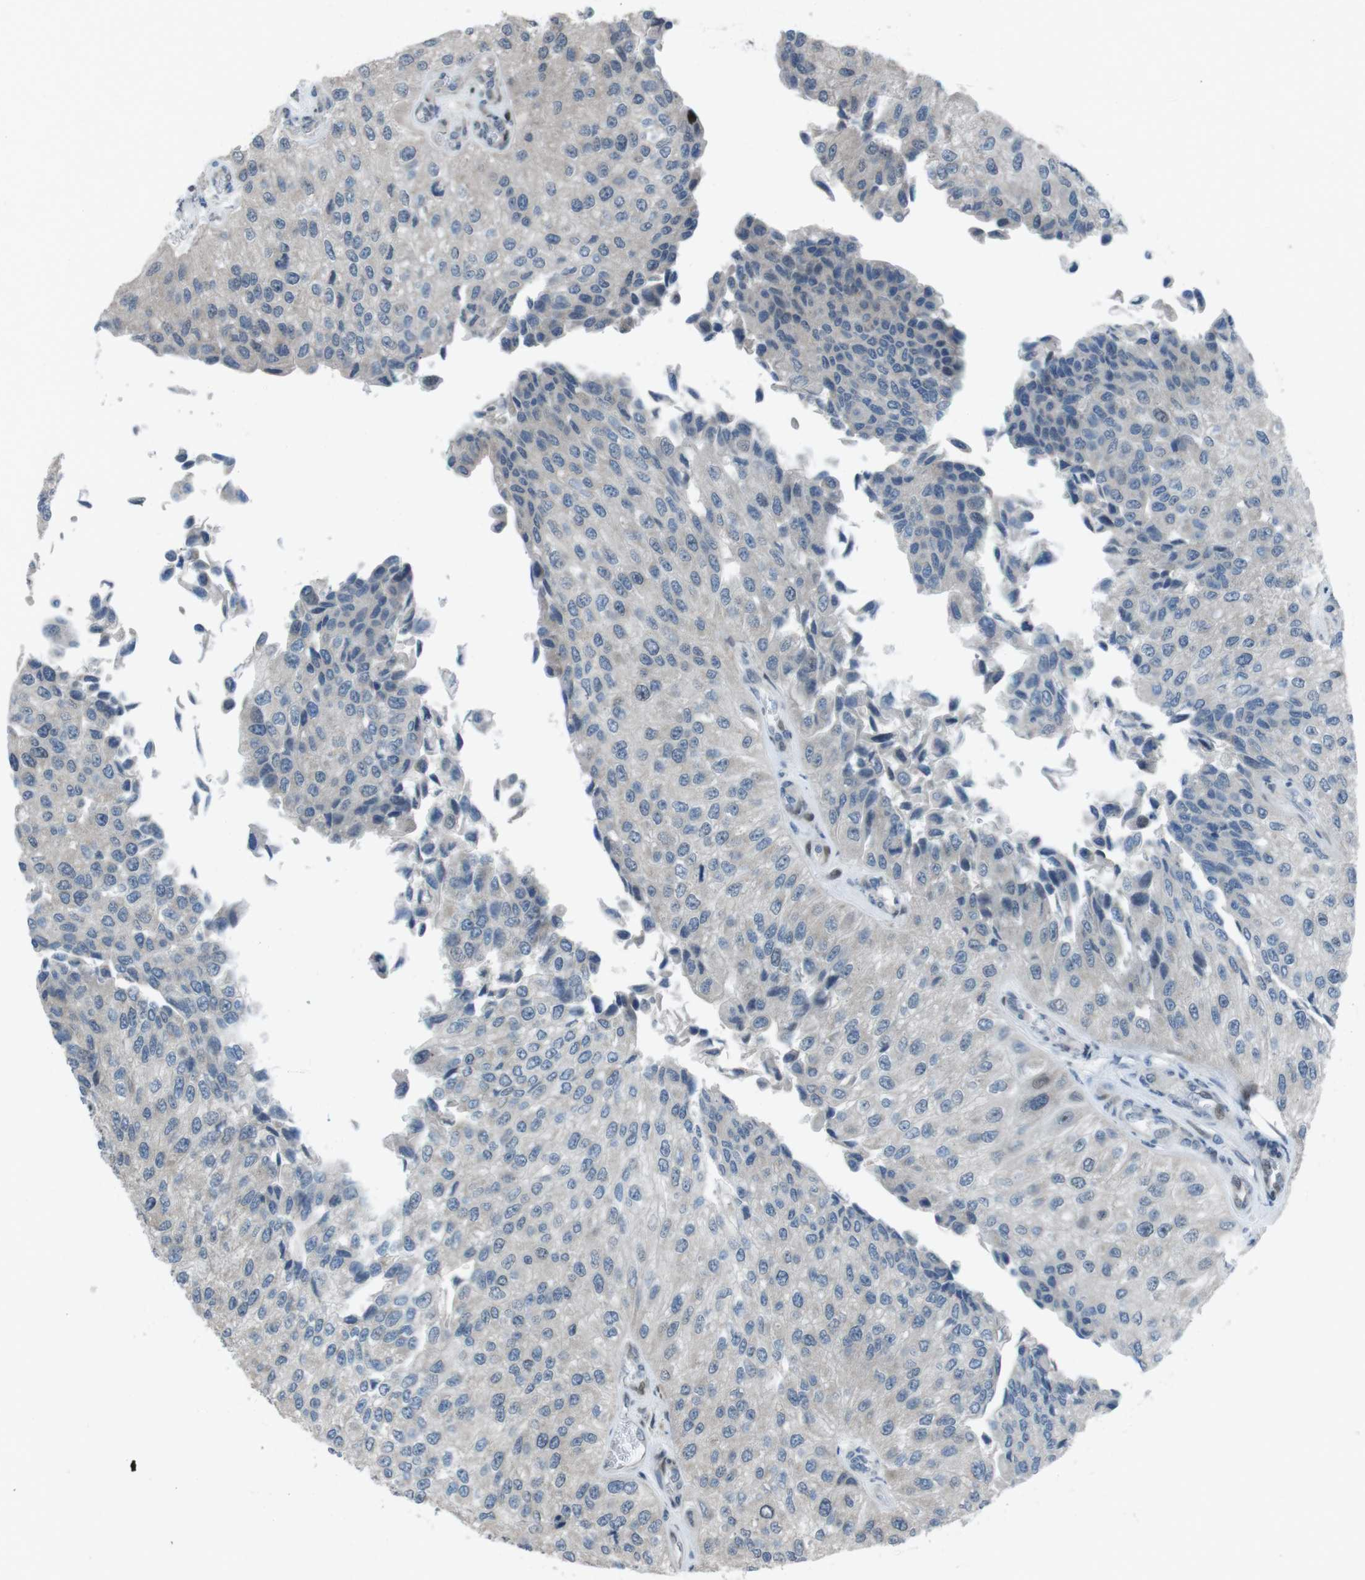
{"staining": {"intensity": "negative", "quantity": "none", "location": "none"}, "tissue": "urothelial cancer", "cell_type": "Tumor cells", "image_type": "cancer", "snomed": [{"axis": "morphology", "description": "Urothelial carcinoma, High grade"}, {"axis": "topography", "description": "Kidney"}, {"axis": "topography", "description": "Urinary bladder"}], "caption": "Urothelial carcinoma (high-grade) was stained to show a protein in brown. There is no significant positivity in tumor cells.", "gene": "PBRM1", "patient": {"sex": "male", "age": 77}}